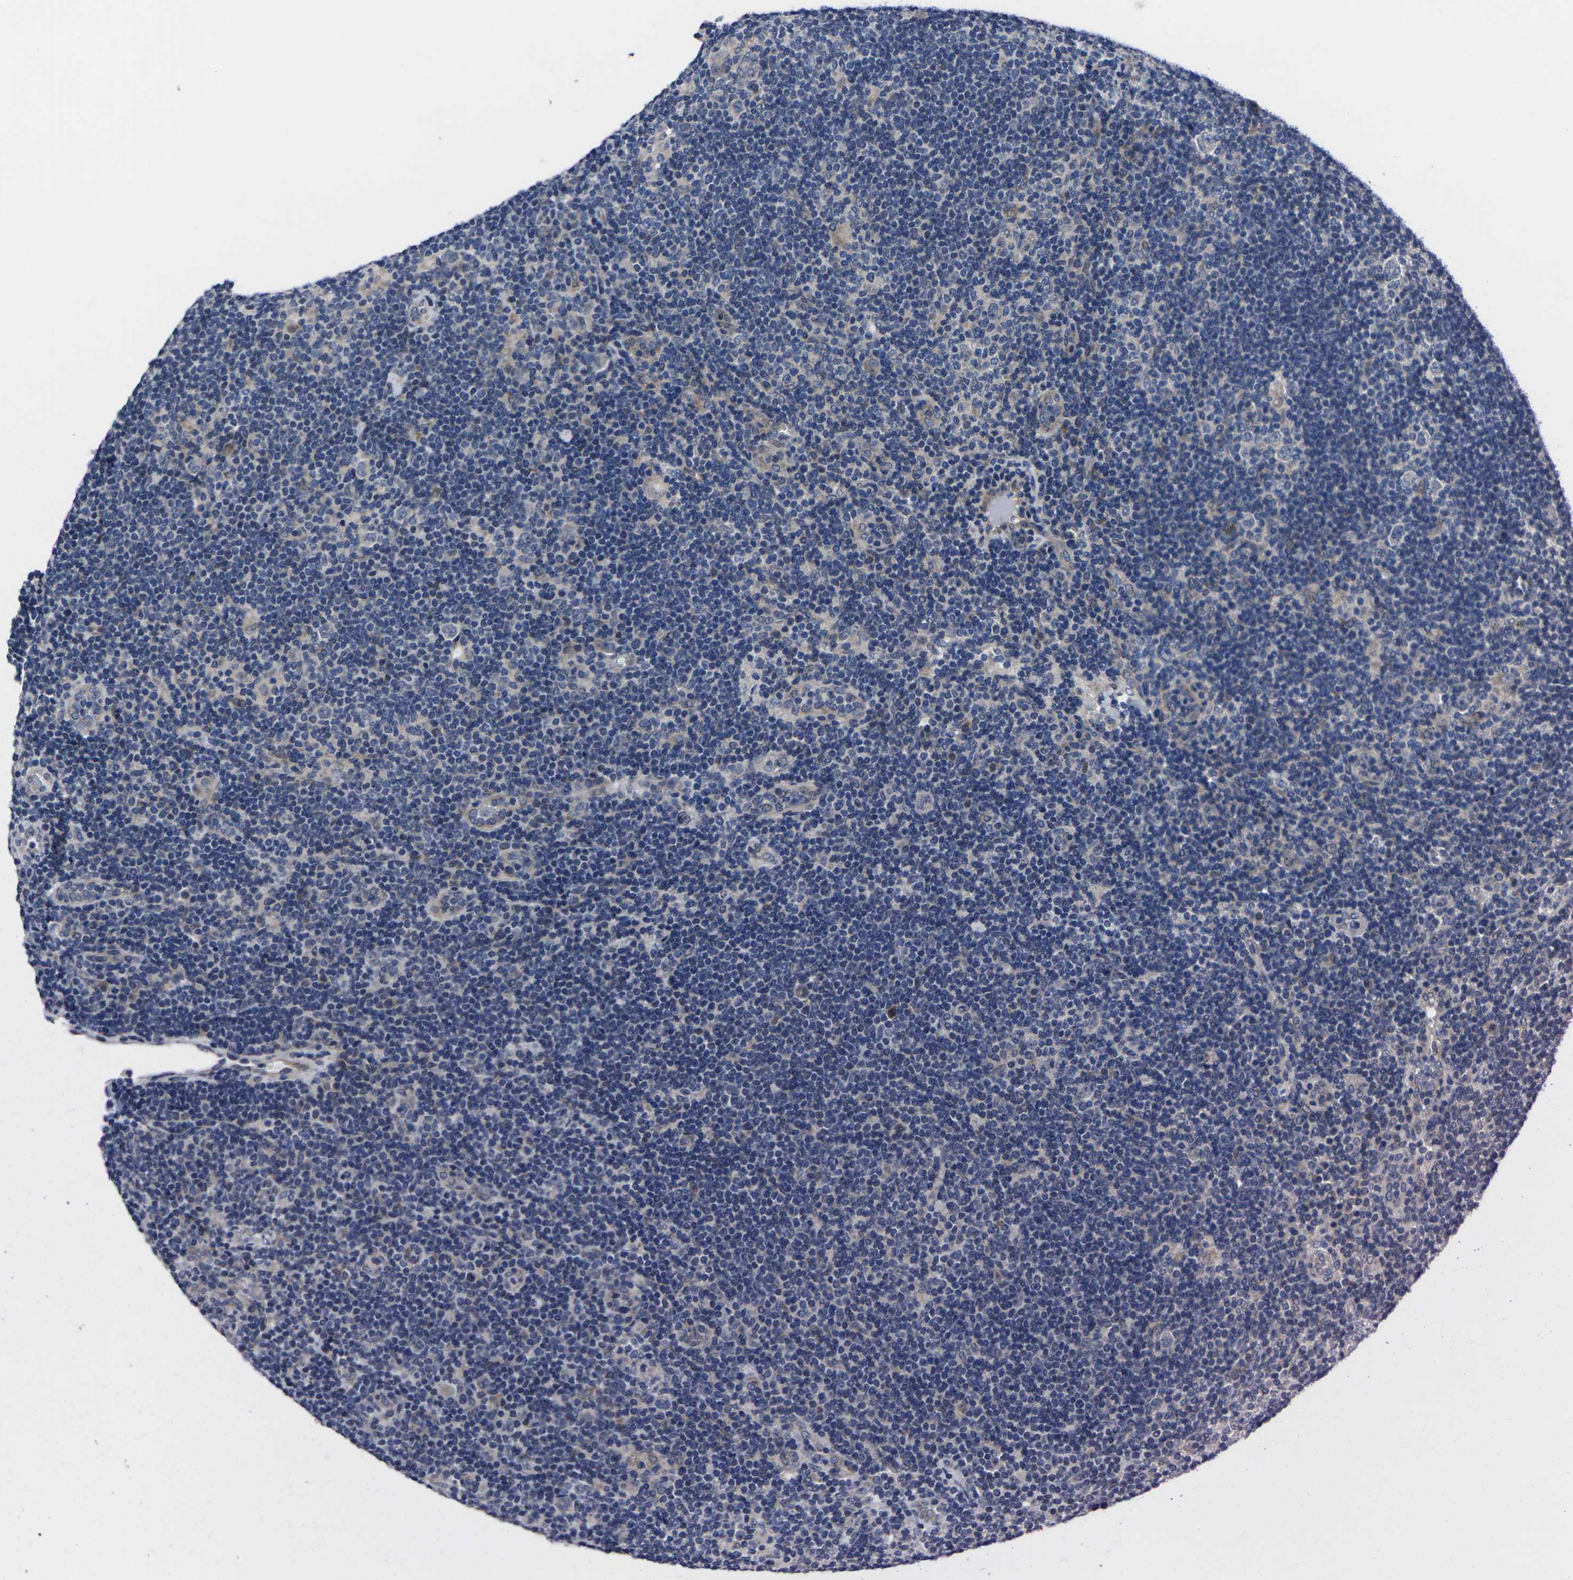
{"staining": {"intensity": "negative", "quantity": "none", "location": "none"}, "tissue": "lymphoma", "cell_type": "Tumor cells", "image_type": "cancer", "snomed": [{"axis": "morphology", "description": "Hodgkin's disease, NOS"}, {"axis": "topography", "description": "Lymph node"}], "caption": "IHC micrograph of neoplastic tissue: lymphoma stained with DAB (3,3'-diaminobenzidine) displays no significant protein expression in tumor cells. (Brightfield microscopy of DAB IHC at high magnification).", "gene": "CYP2C8", "patient": {"sex": "female", "age": 57}}